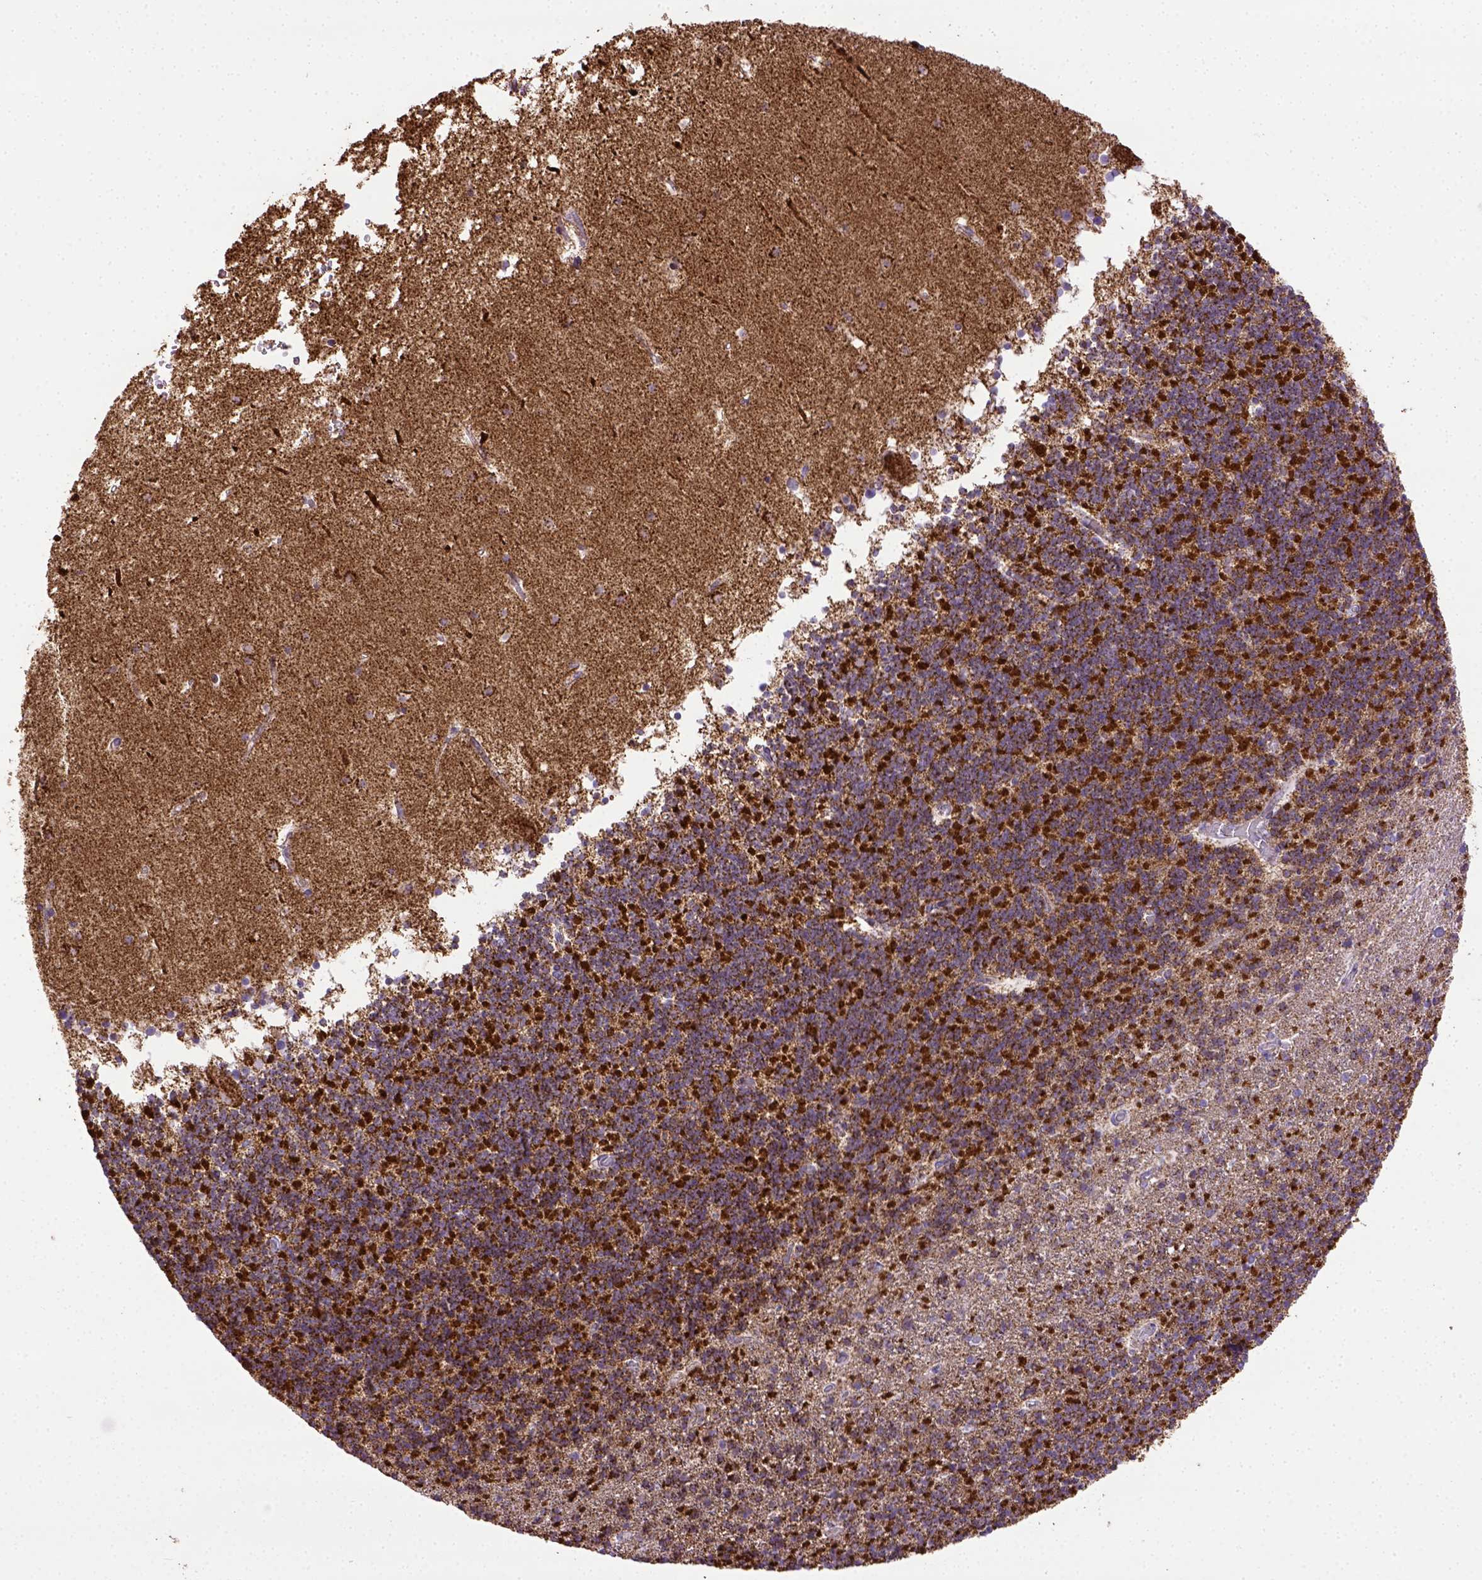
{"staining": {"intensity": "strong", "quantity": ">75%", "location": "cytoplasmic/membranous"}, "tissue": "cerebellum", "cell_type": "Cells in granular layer", "image_type": "normal", "snomed": [{"axis": "morphology", "description": "Normal tissue, NOS"}, {"axis": "topography", "description": "Cerebellum"}], "caption": "Brown immunohistochemical staining in benign human cerebellum reveals strong cytoplasmic/membranous positivity in about >75% of cells in granular layer. Using DAB (brown) and hematoxylin (blue) stains, captured at high magnification using brightfield microscopy.", "gene": "MT", "patient": {"sex": "male", "age": 70}}